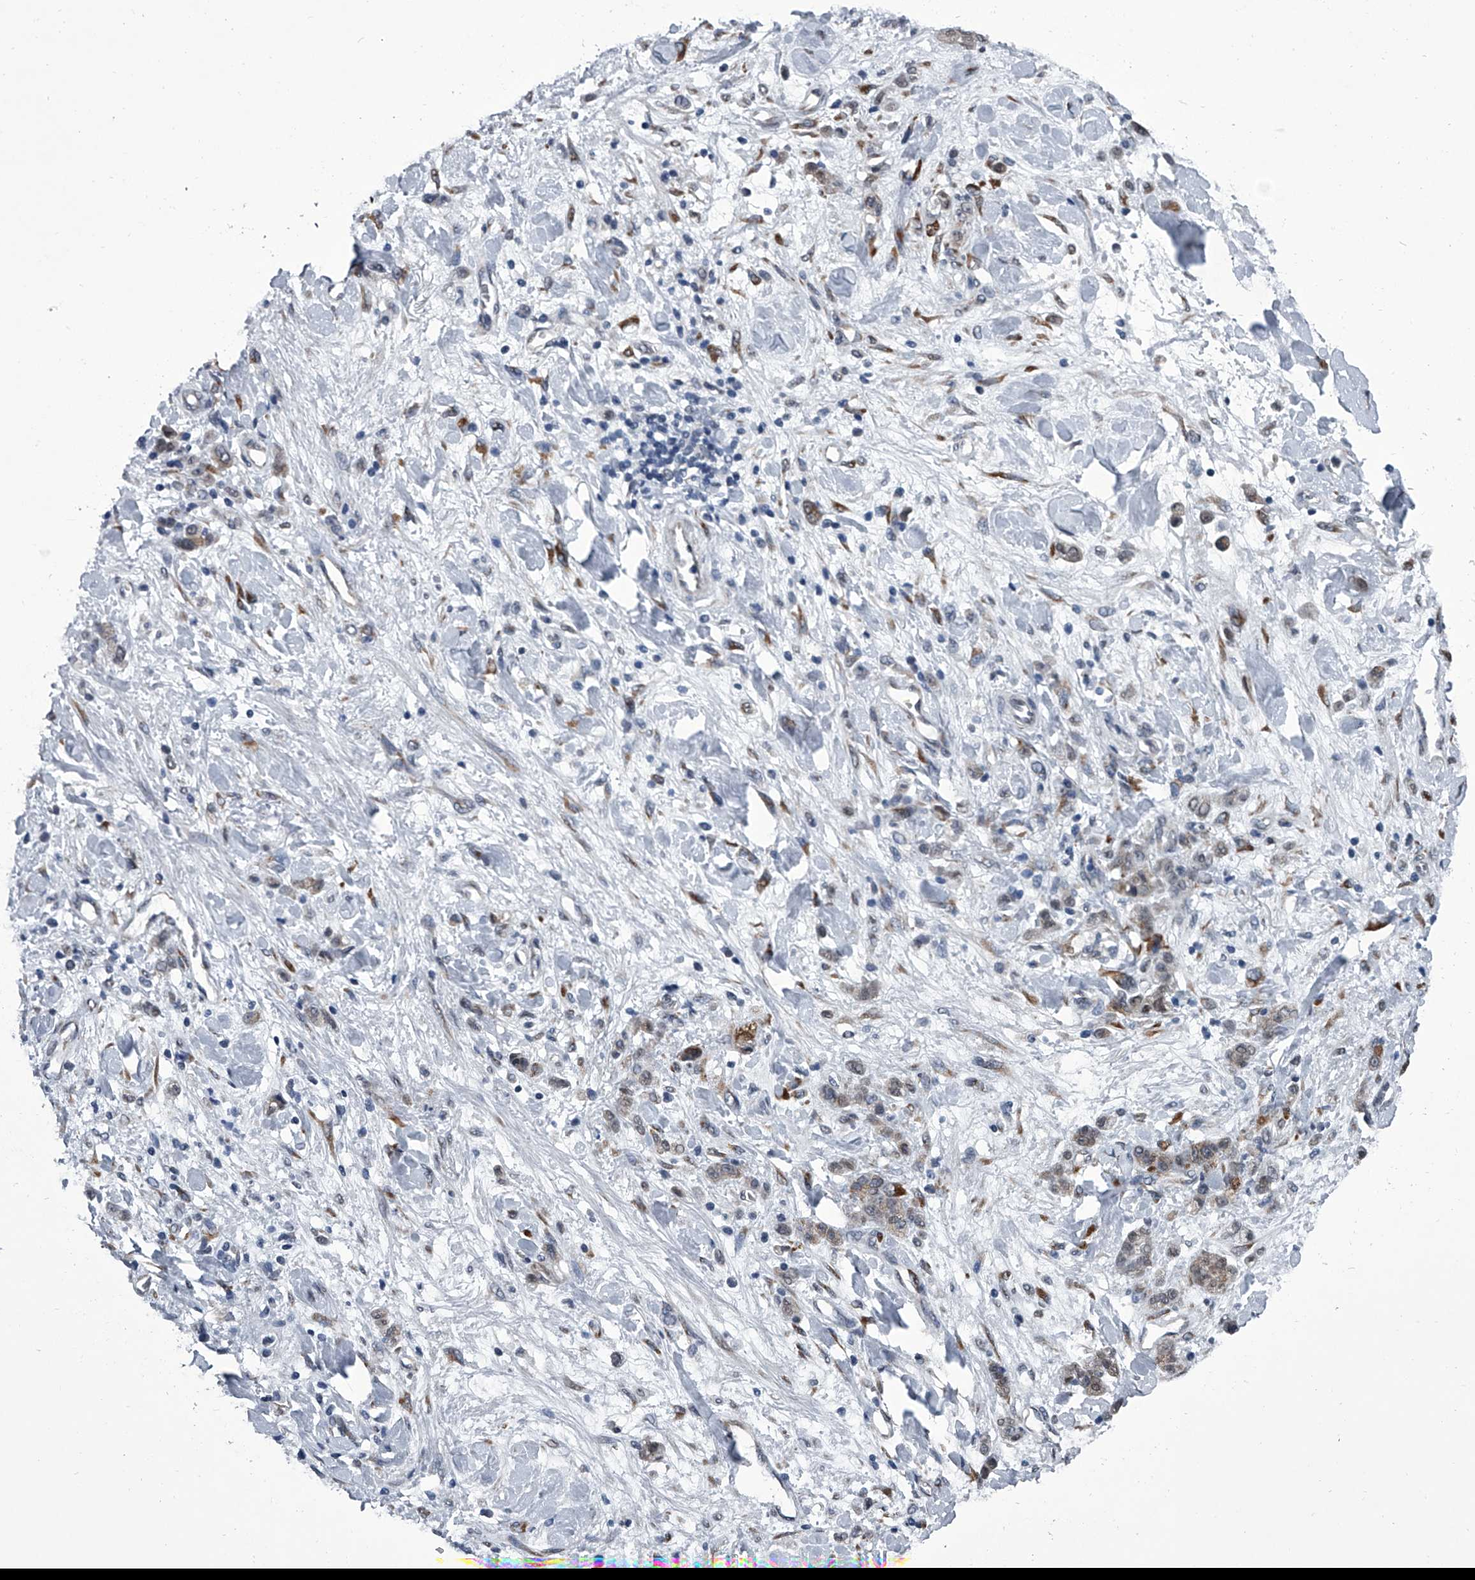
{"staining": {"intensity": "strong", "quantity": "<25%", "location": "cytoplasmic/membranous"}, "tissue": "stomach cancer", "cell_type": "Tumor cells", "image_type": "cancer", "snomed": [{"axis": "morphology", "description": "Normal tissue, NOS"}, {"axis": "morphology", "description": "Adenocarcinoma, NOS"}, {"axis": "topography", "description": "Stomach"}], "caption": "There is medium levels of strong cytoplasmic/membranous positivity in tumor cells of stomach cancer, as demonstrated by immunohistochemical staining (brown color).", "gene": "PPP2R5D", "patient": {"sex": "male", "age": 82}}